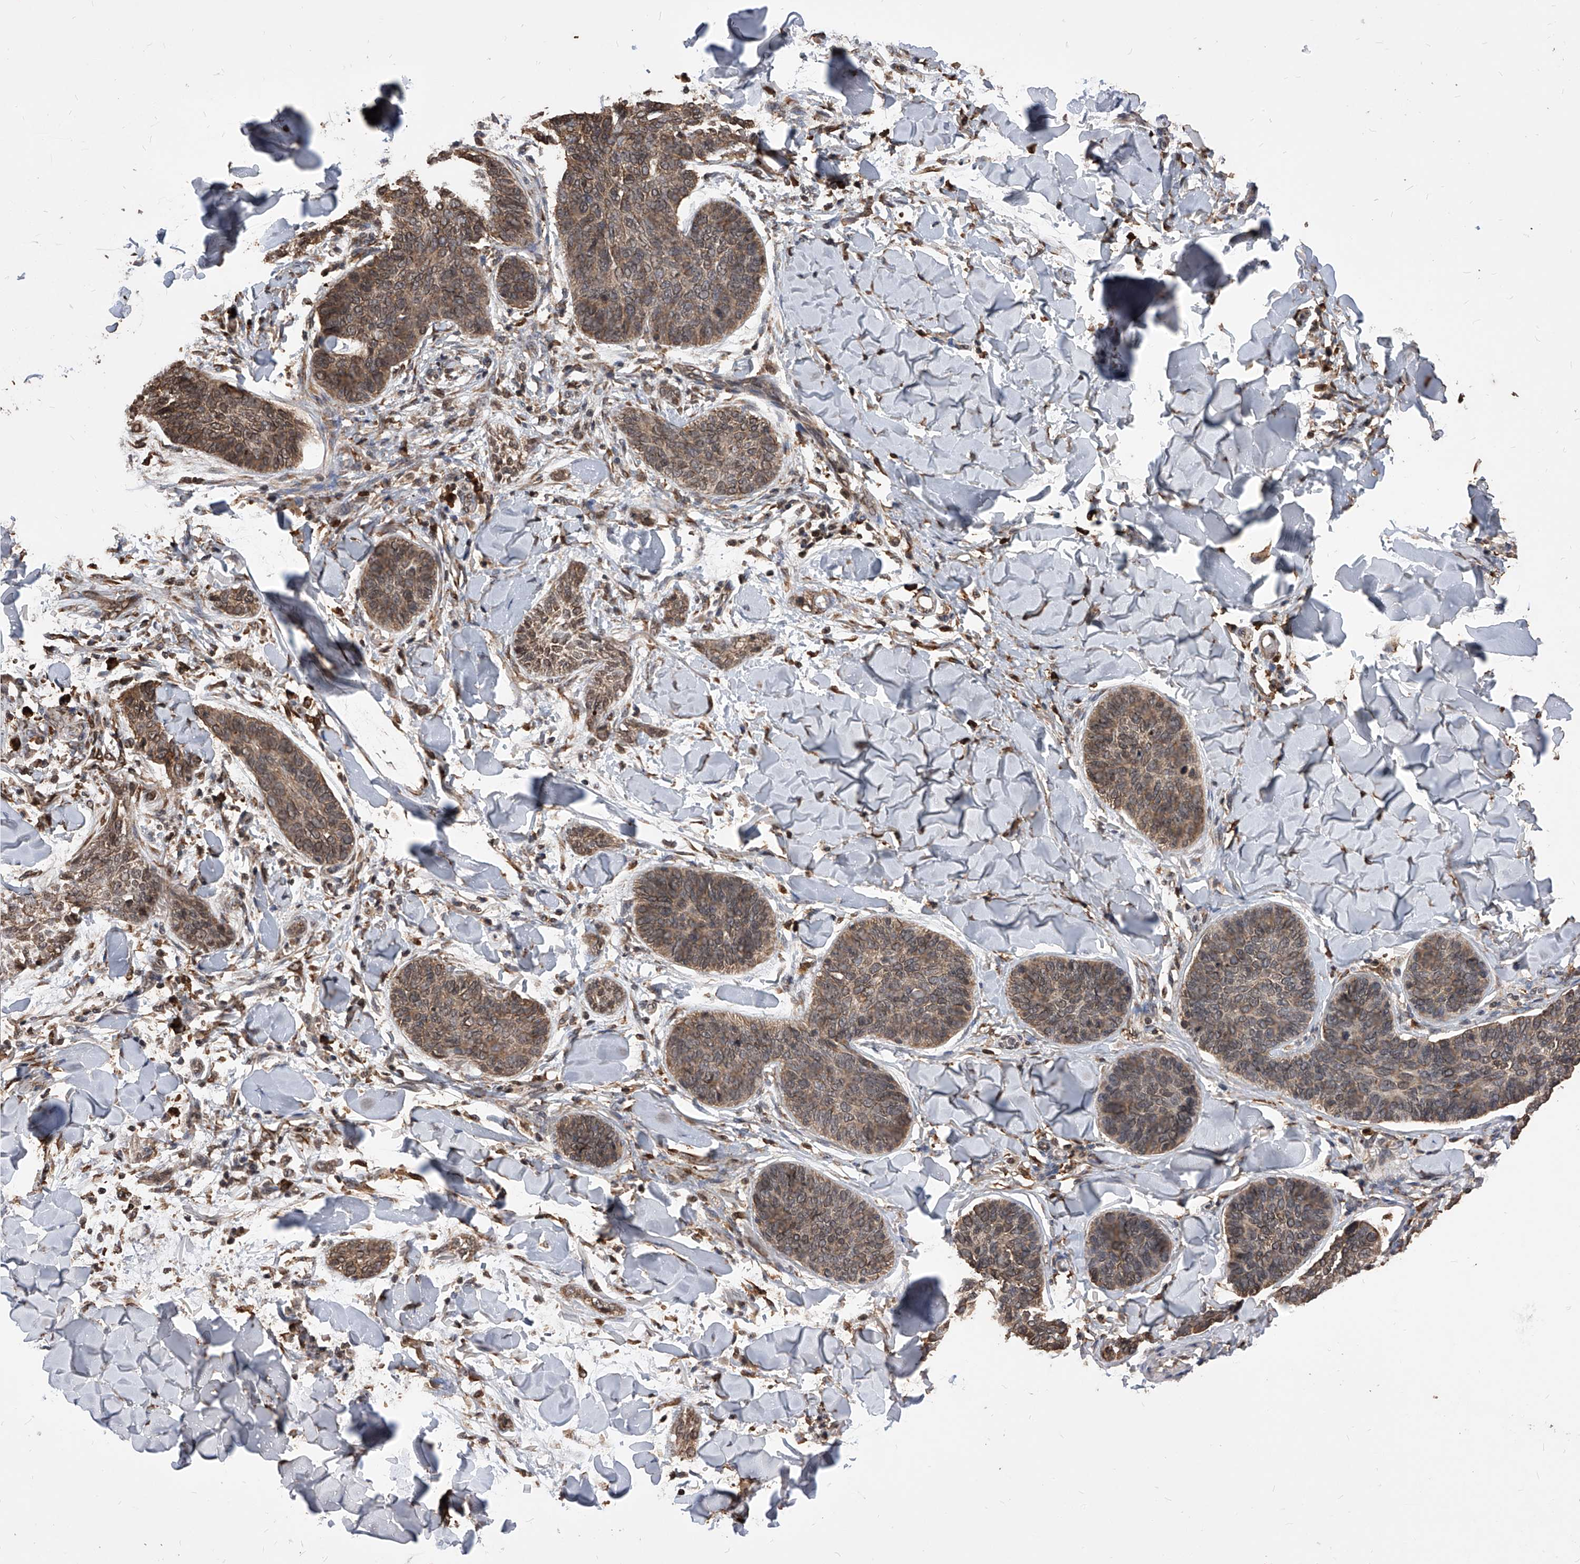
{"staining": {"intensity": "moderate", "quantity": ">75%", "location": "cytoplasmic/membranous,nuclear"}, "tissue": "skin cancer", "cell_type": "Tumor cells", "image_type": "cancer", "snomed": [{"axis": "morphology", "description": "Basal cell carcinoma"}, {"axis": "topography", "description": "Skin"}], "caption": "IHC of basal cell carcinoma (skin) demonstrates medium levels of moderate cytoplasmic/membranous and nuclear expression in approximately >75% of tumor cells. (brown staining indicates protein expression, while blue staining denotes nuclei).", "gene": "ID1", "patient": {"sex": "male", "age": 85}}